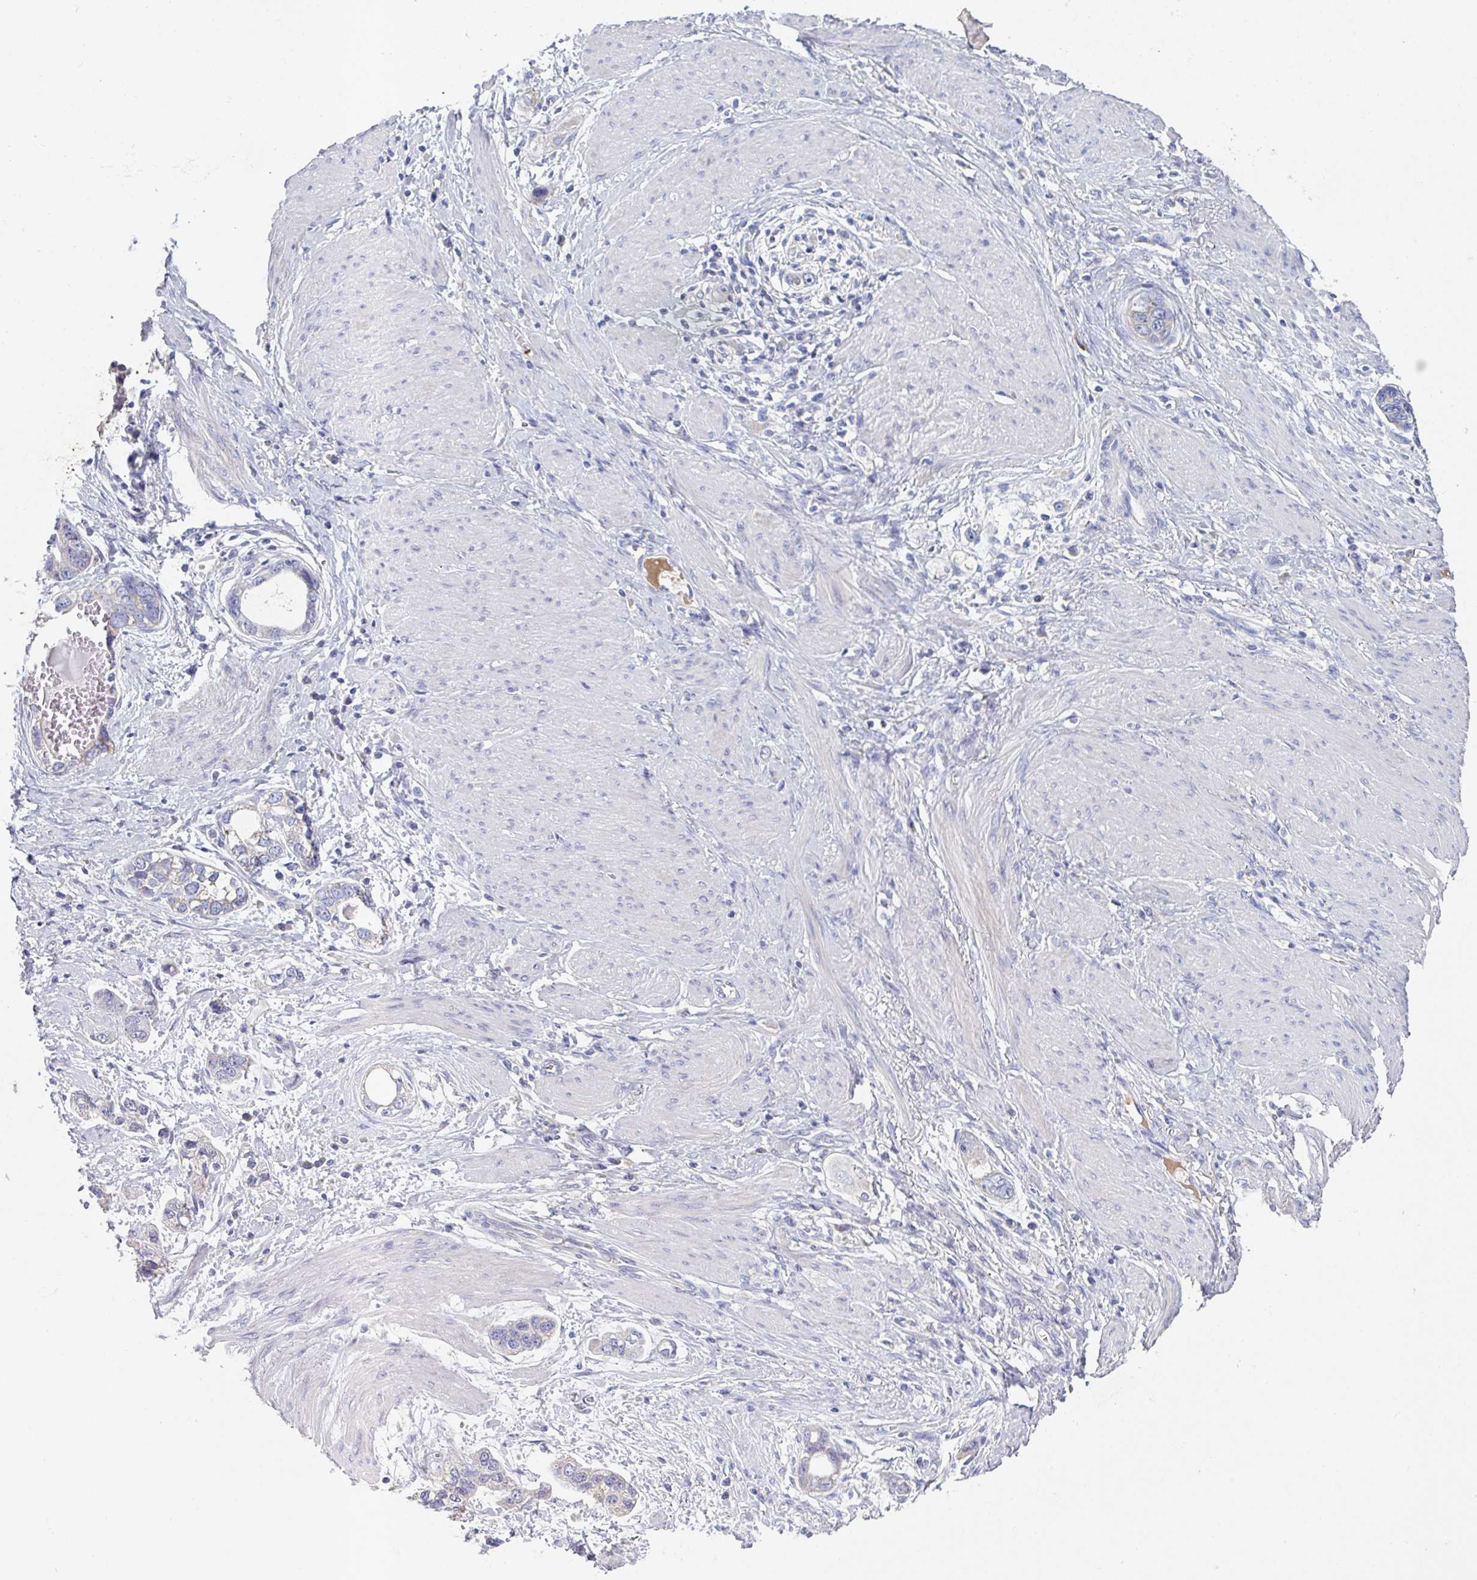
{"staining": {"intensity": "negative", "quantity": "none", "location": "none"}, "tissue": "stomach cancer", "cell_type": "Tumor cells", "image_type": "cancer", "snomed": [{"axis": "morphology", "description": "Adenocarcinoma, NOS"}, {"axis": "topography", "description": "Stomach, lower"}], "caption": "The image reveals no significant expression in tumor cells of stomach adenocarcinoma.", "gene": "HGFAC", "patient": {"sex": "female", "age": 93}}